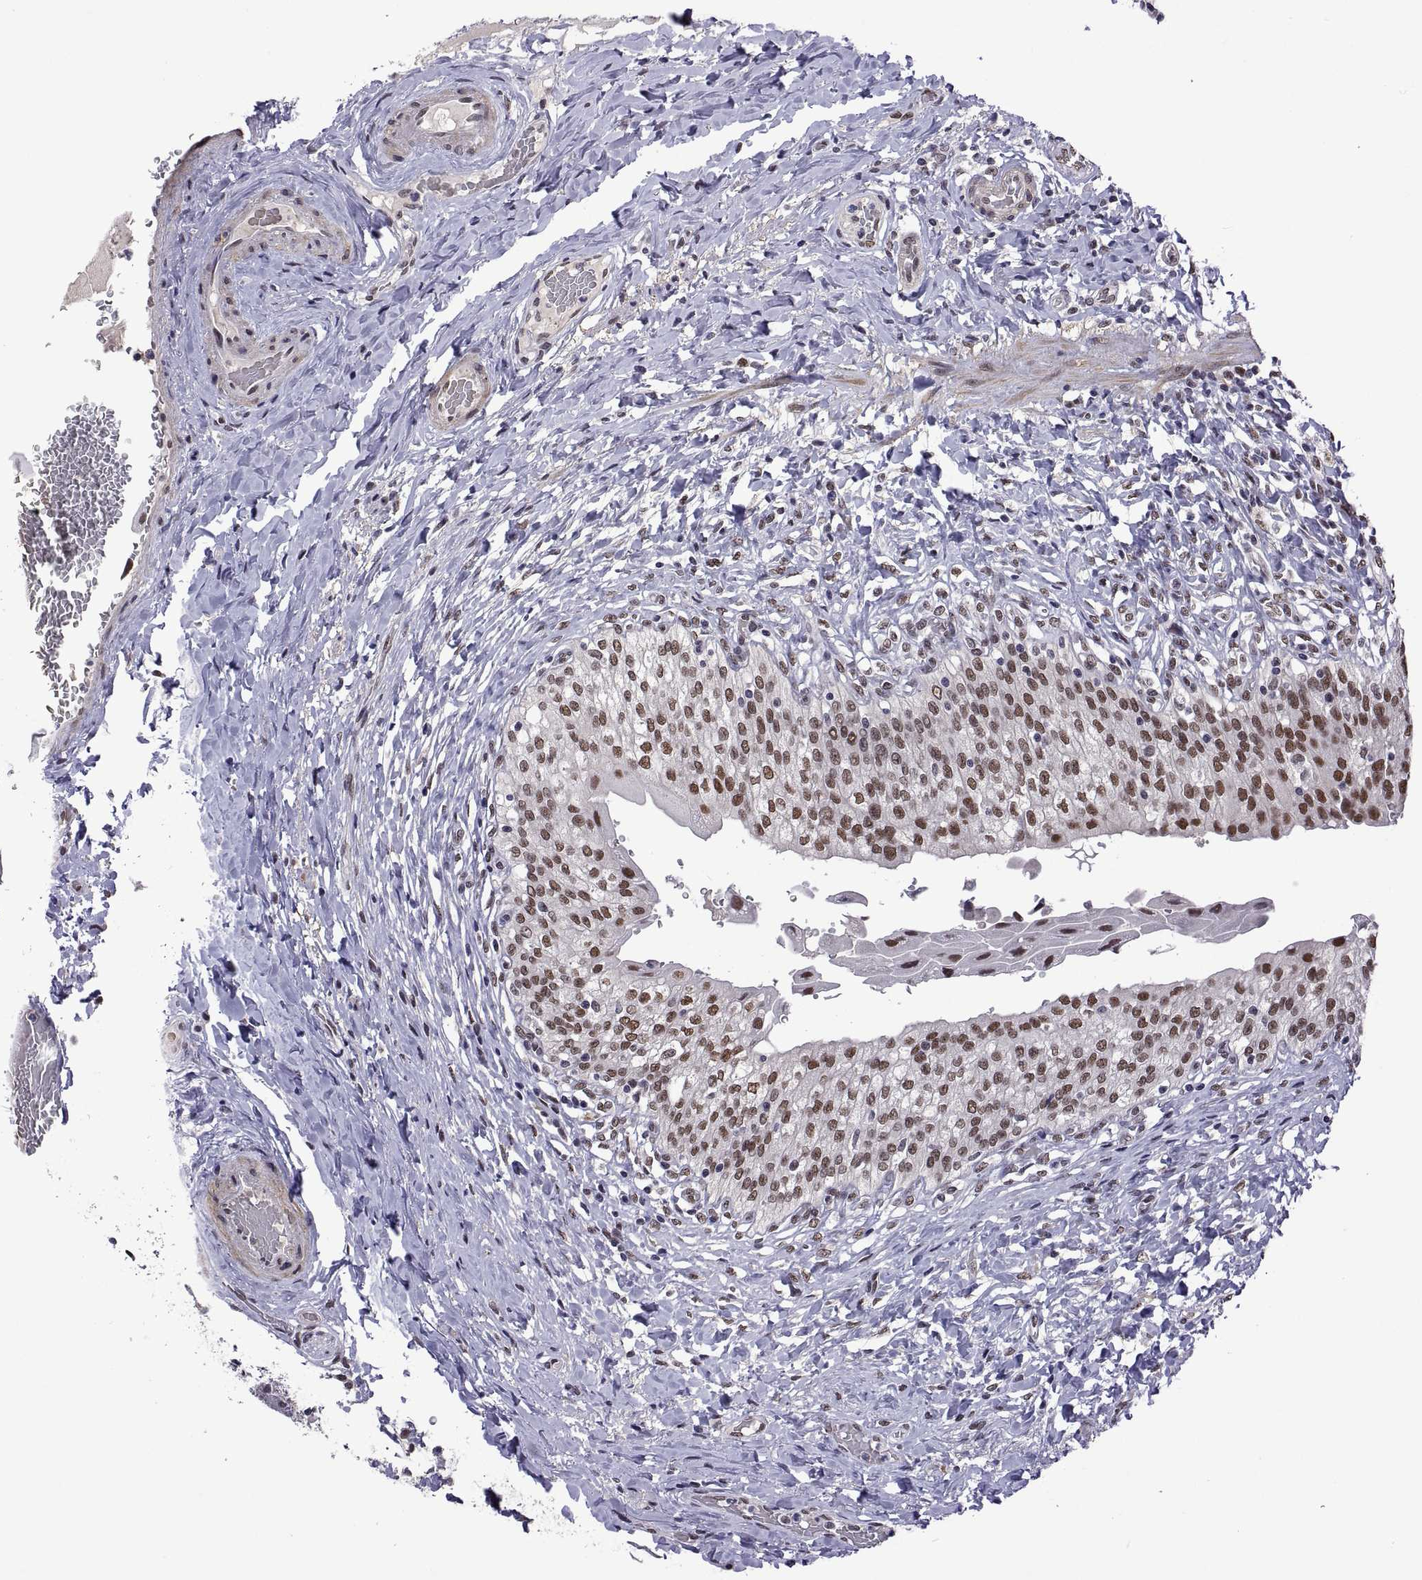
{"staining": {"intensity": "moderate", "quantity": ">75%", "location": "nuclear"}, "tissue": "urinary bladder", "cell_type": "Urothelial cells", "image_type": "normal", "snomed": [{"axis": "morphology", "description": "Normal tissue, NOS"}, {"axis": "morphology", "description": "Inflammation, NOS"}, {"axis": "topography", "description": "Urinary bladder"}], "caption": "An IHC photomicrograph of benign tissue is shown. Protein staining in brown highlights moderate nuclear positivity in urinary bladder within urothelial cells.", "gene": "NR4A1", "patient": {"sex": "male", "age": 64}}